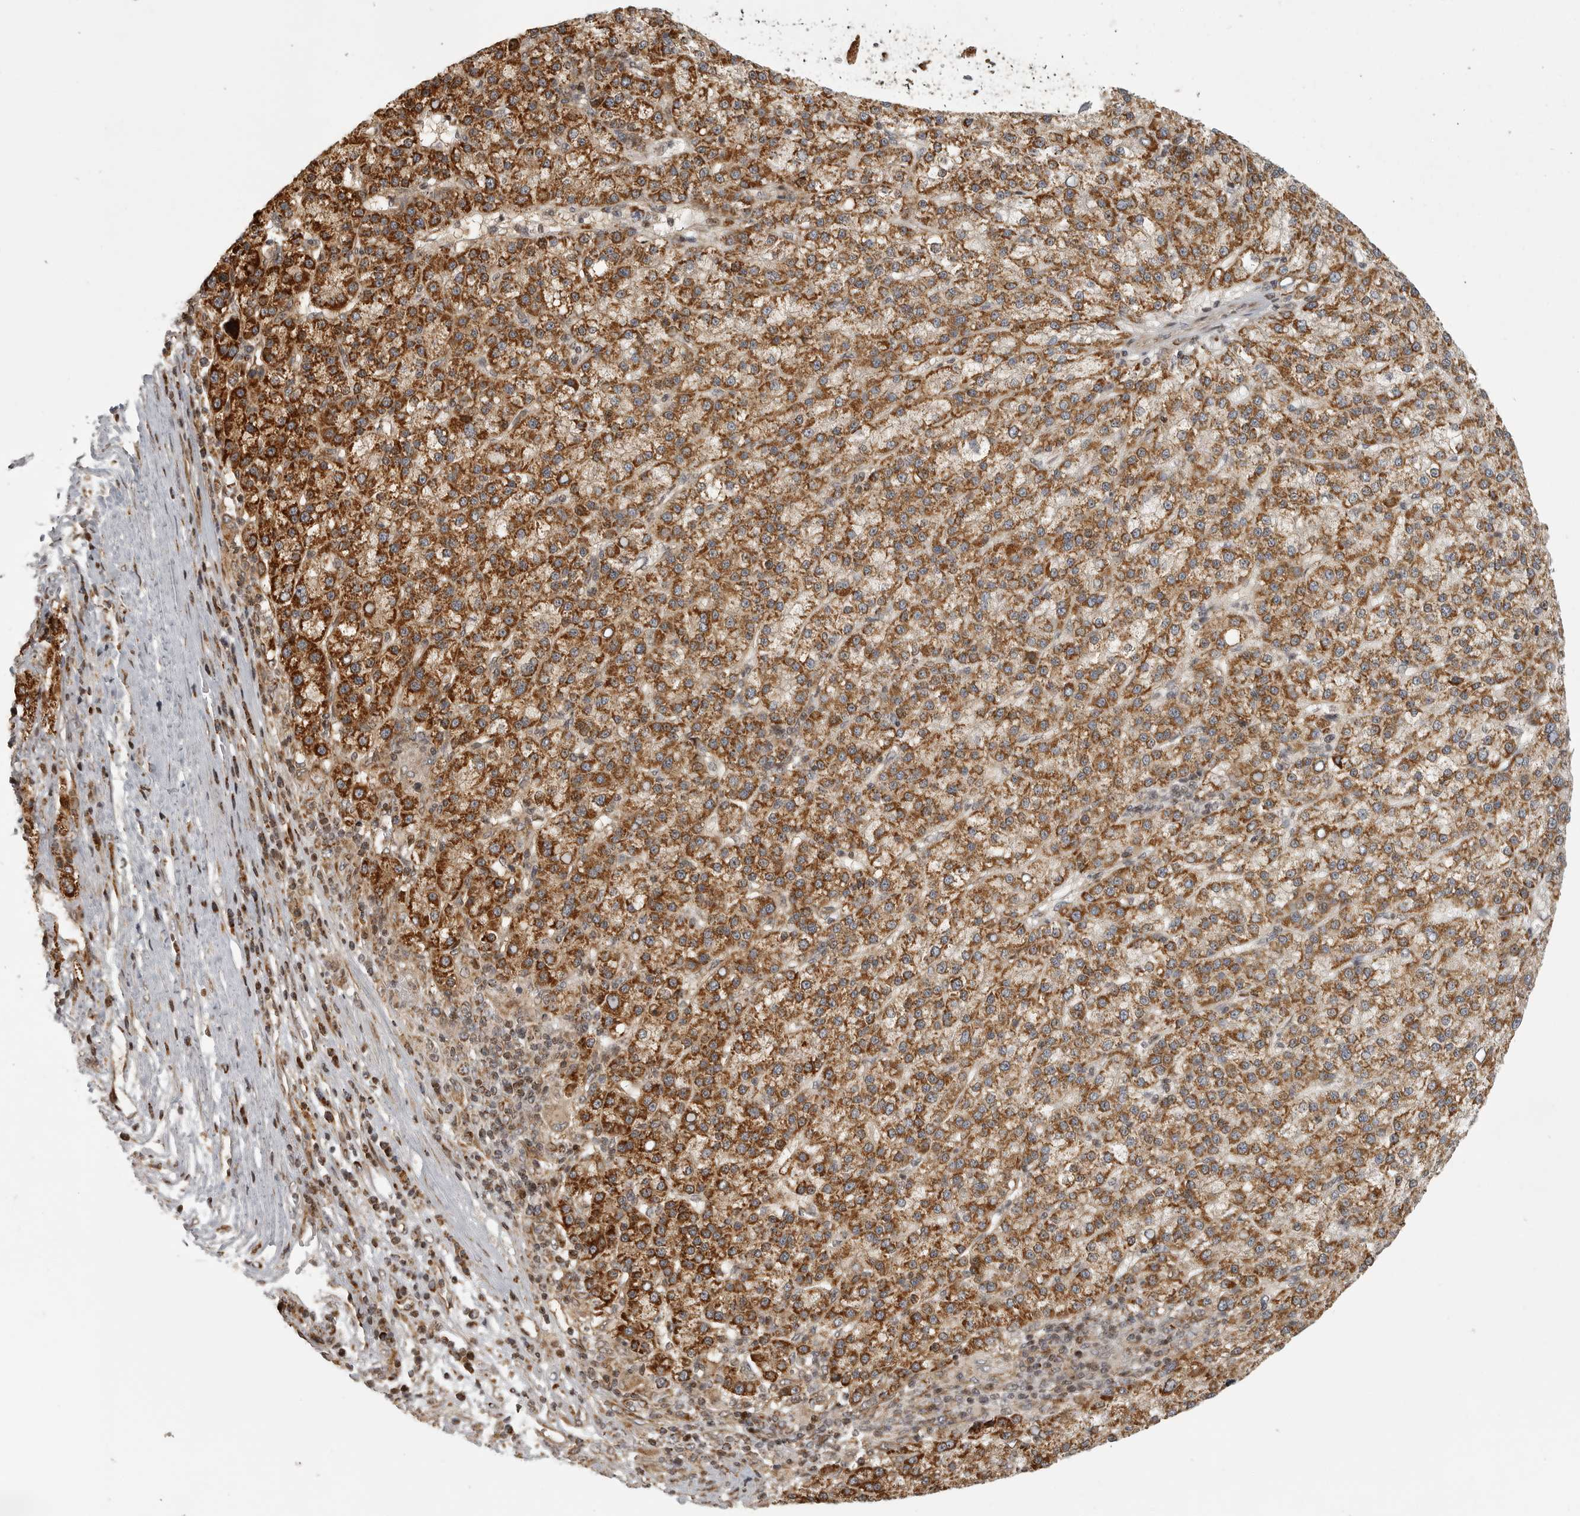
{"staining": {"intensity": "moderate", "quantity": ">75%", "location": "cytoplasmic/membranous"}, "tissue": "liver cancer", "cell_type": "Tumor cells", "image_type": "cancer", "snomed": [{"axis": "morphology", "description": "Carcinoma, Hepatocellular, NOS"}, {"axis": "topography", "description": "Liver"}], "caption": "The micrograph shows immunohistochemical staining of liver cancer. There is moderate cytoplasmic/membranous expression is identified in about >75% of tumor cells. (DAB = brown stain, brightfield microscopy at high magnification).", "gene": "NARS2", "patient": {"sex": "female", "age": 58}}